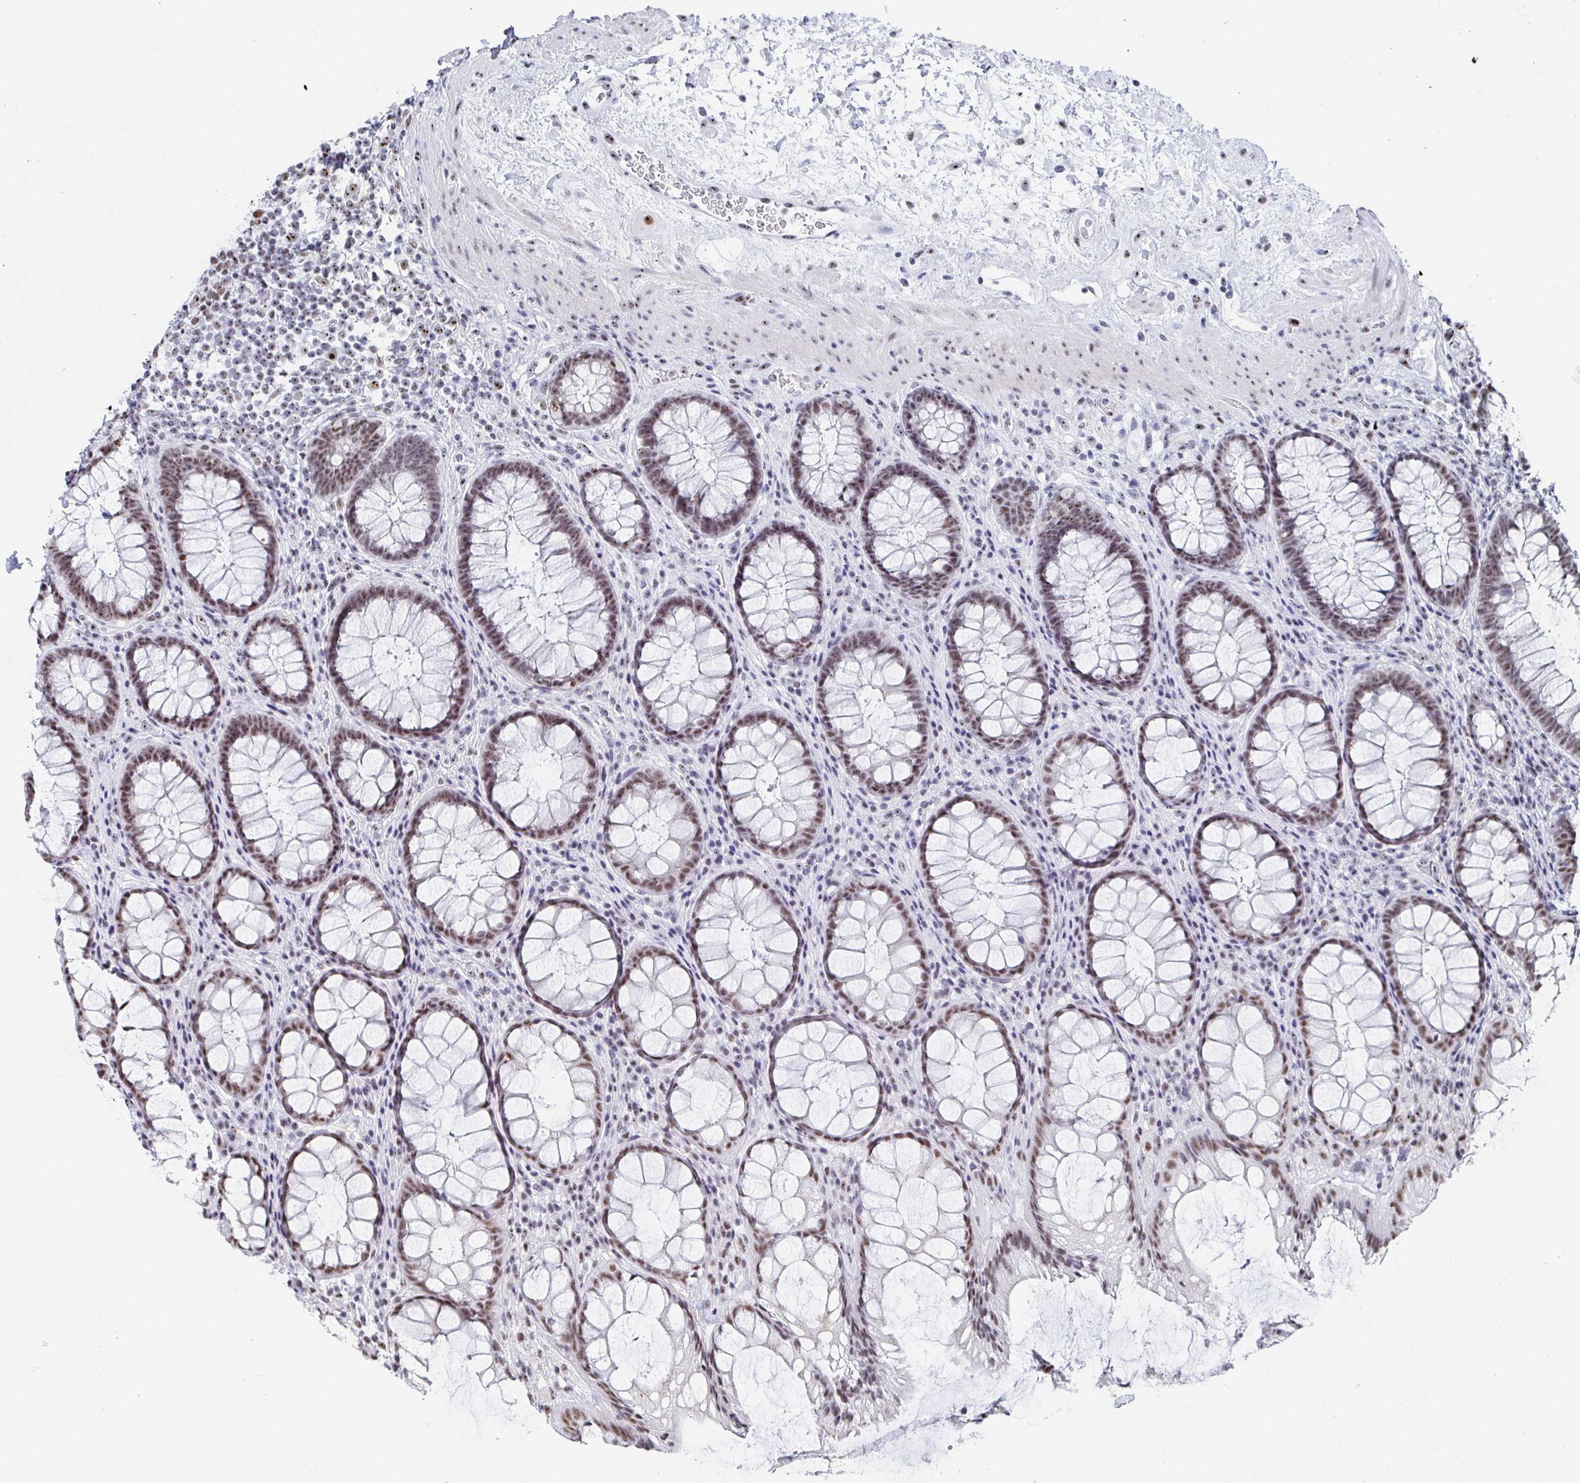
{"staining": {"intensity": "moderate", "quantity": ">75%", "location": "nuclear"}, "tissue": "rectum", "cell_type": "Glandular cells", "image_type": "normal", "snomed": [{"axis": "morphology", "description": "Normal tissue, NOS"}, {"axis": "topography", "description": "Rectum"}], "caption": "Moderate nuclear expression is seen in about >75% of glandular cells in benign rectum.", "gene": "SIRT7", "patient": {"sex": "male", "age": 72}}